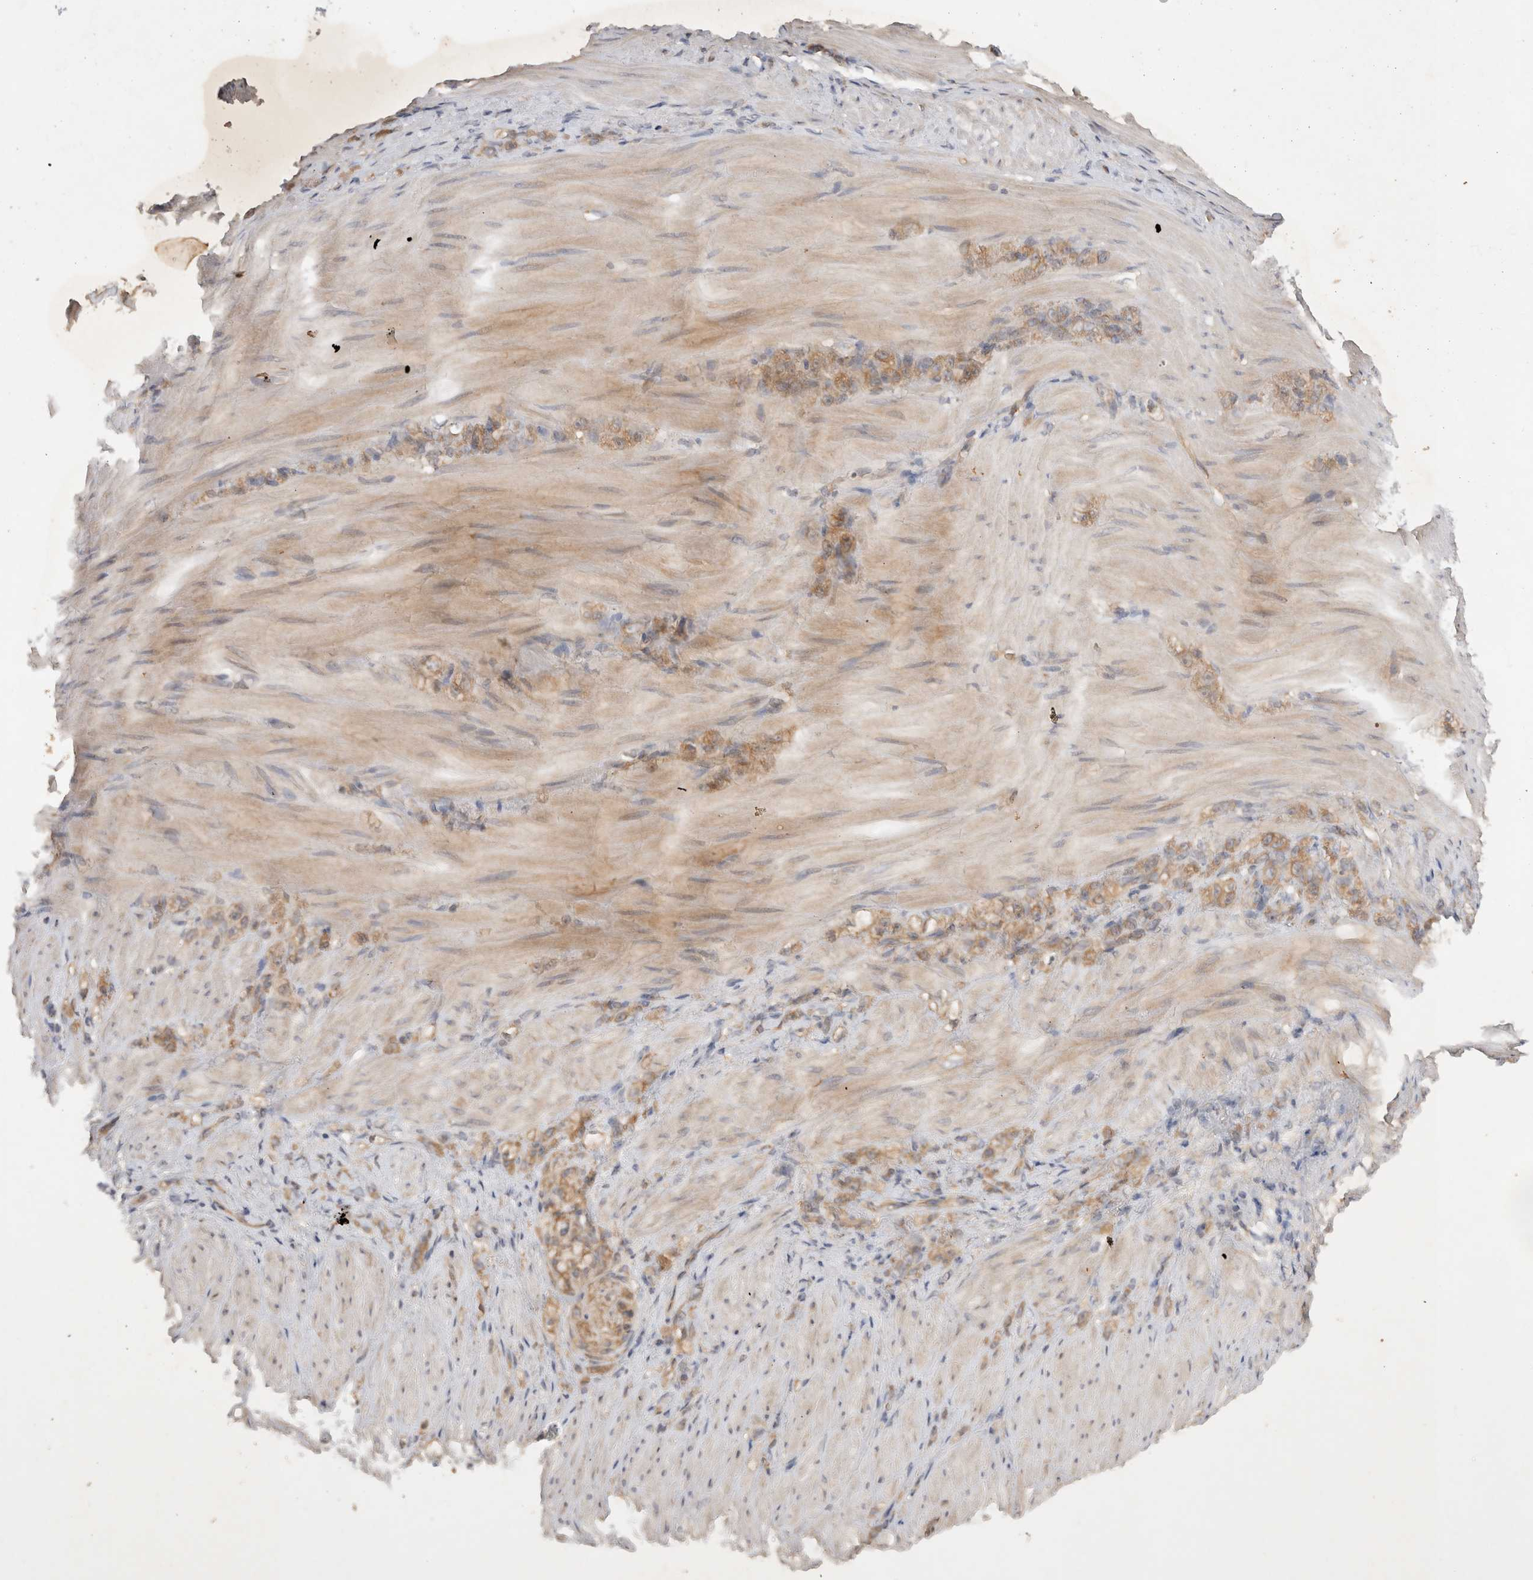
{"staining": {"intensity": "moderate", "quantity": ">75%", "location": "cytoplasmic/membranous"}, "tissue": "stomach cancer", "cell_type": "Tumor cells", "image_type": "cancer", "snomed": [{"axis": "morphology", "description": "Normal tissue, NOS"}, {"axis": "morphology", "description": "Adenocarcinoma, NOS"}, {"axis": "topography", "description": "Stomach"}], "caption": "IHC micrograph of adenocarcinoma (stomach) stained for a protein (brown), which exhibits medium levels of moderate cytoplasmic/membranous staining in approximately >75% of tumor cells.", "gene": "YES1", "patient": {"sex": "male", "age": 82}}